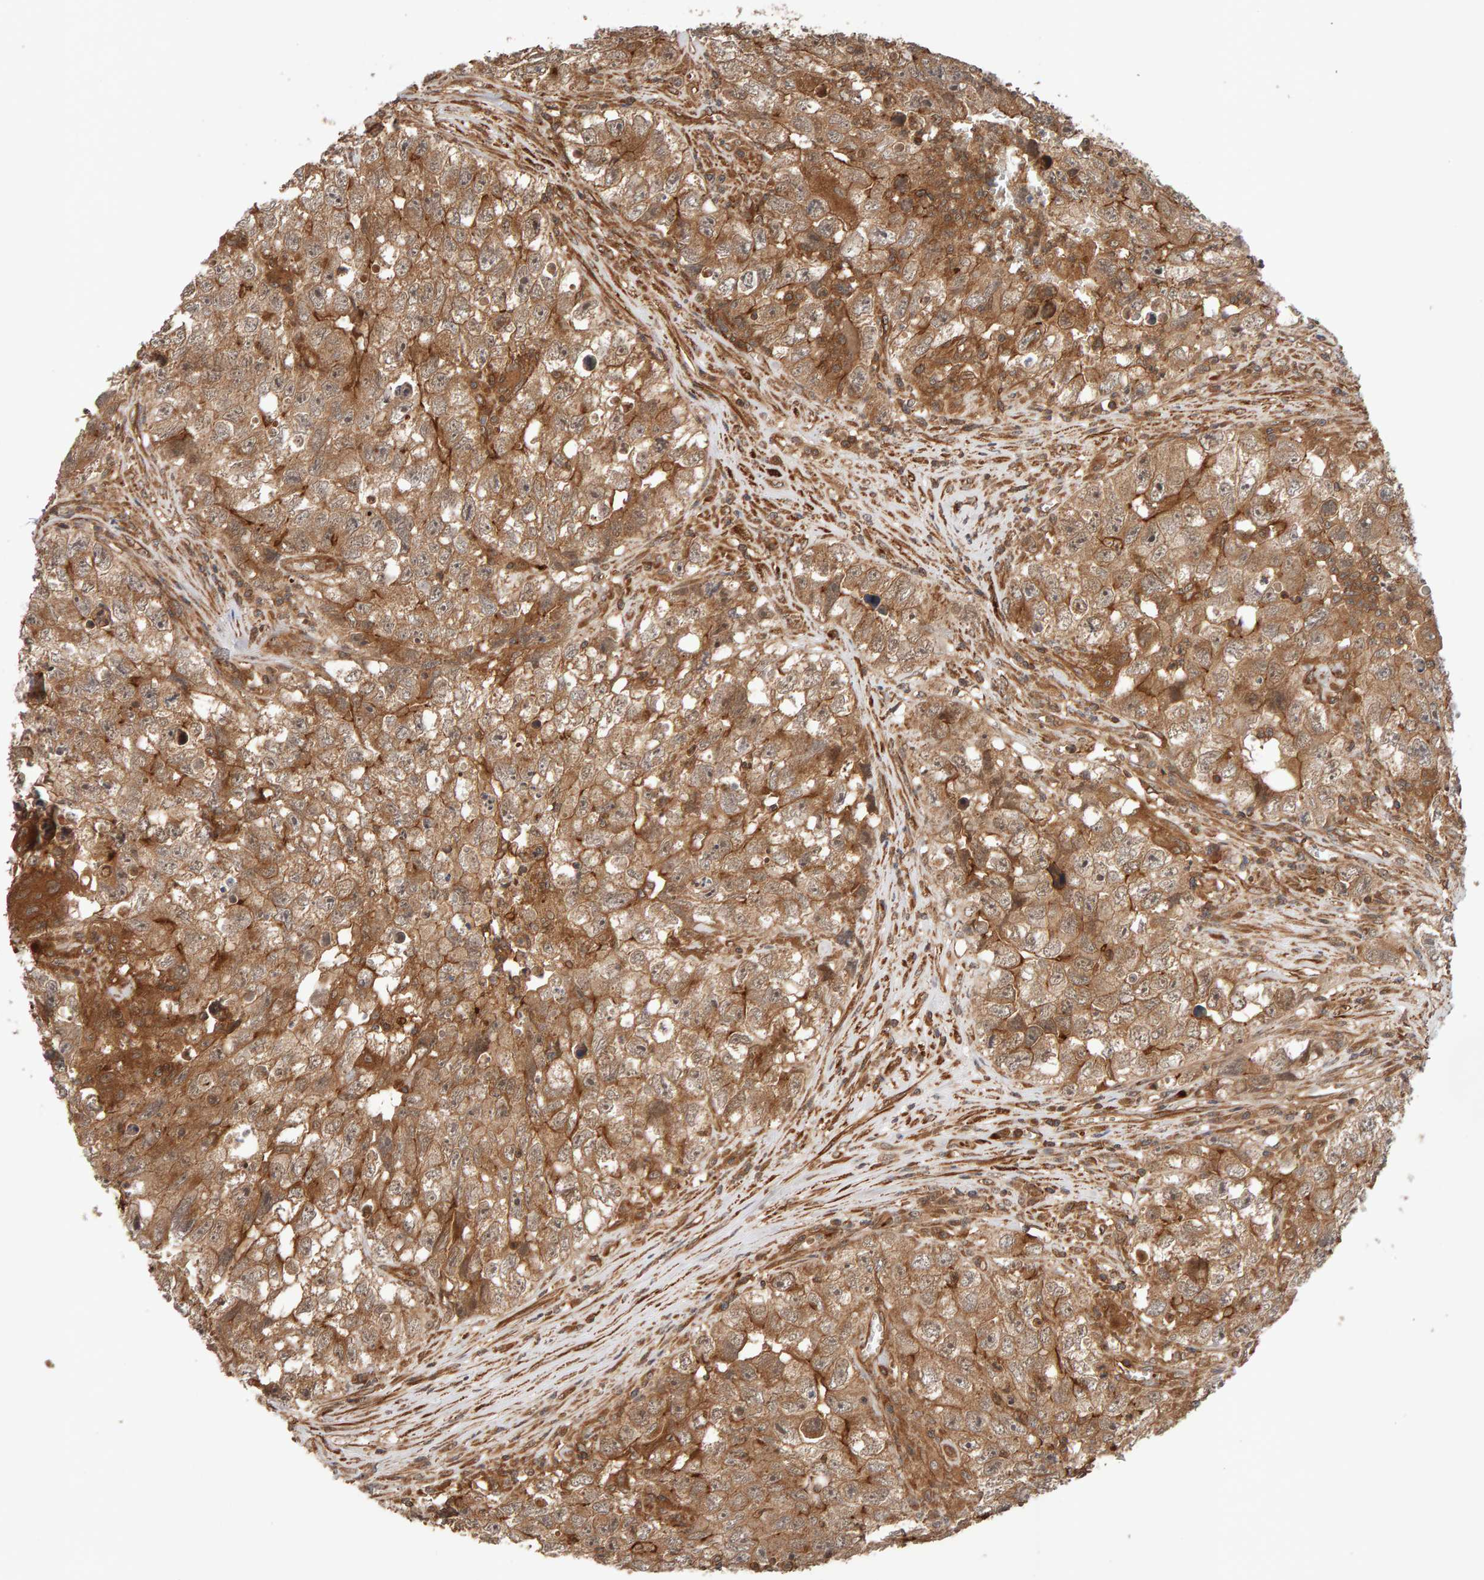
{"staining": {"intensity": "moderate", "quantity": "25%-75%", "location": "cytoplasmic/membranous"}, "tissue": "testis cancer", "cell_type": "Tumor cells", "image_type": "cancer", "snomed": [{"axis": "morphology", "description": "Seminoma, NOS"}, {"axis": "morphology", "description": "Carcinoma, Embryonal, NOS"}, {"axis": "topography", "description": "Testis"}], "caption": "A micrograph of human testis cancer (embryonal carcinoma) stained for a protein displays moderate cytoplasmic/membranous brown staining in tumor cells. (DAB IHC, brown staining for protein, blue staining for nuclei).", "gene": "SYNRG", "patient": {"sex": "male", "age": 43}}